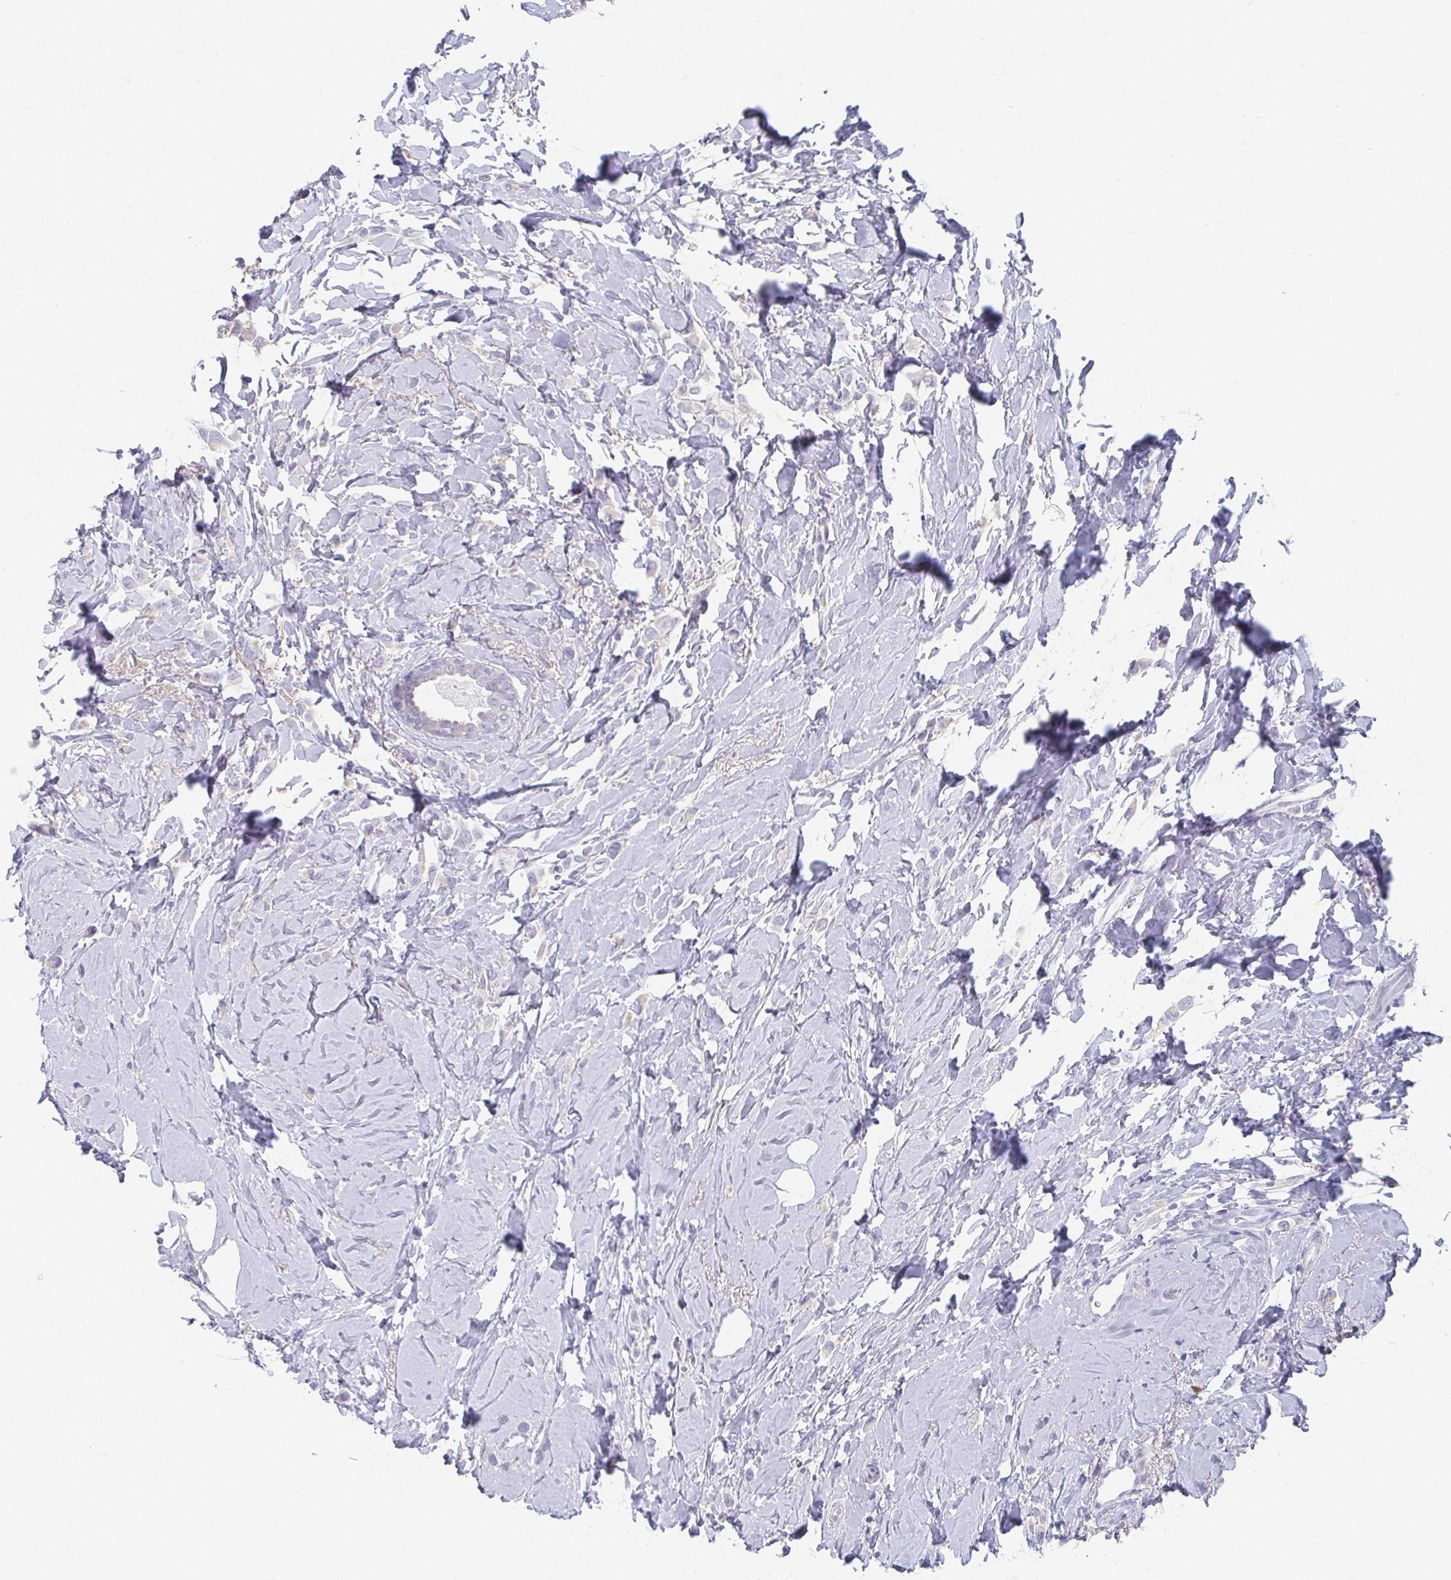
{"staining": {"intensity": "negative", "quantity": "none", "location": "none"}, "tissue": "breast cancer", "cell_type": "Tumor cells", "image_type": "cancer", "snomed": [{"axis": "morphology", "description": "Lobular carcinoma"}, {"axis": "topography", "description": "Breast"}], "caption": "High power microscopy photomicrograph of an IHC image of breast cancer, revealing no significant expression in tumor cells. The staining was performed using DAB to visualize the protein expression in brown, while the nuclei were stained in blue with hematoxylin (Magnification: 20x).", "gene": "CAMKV", "patient": {"sex": "female", "age": 66}}